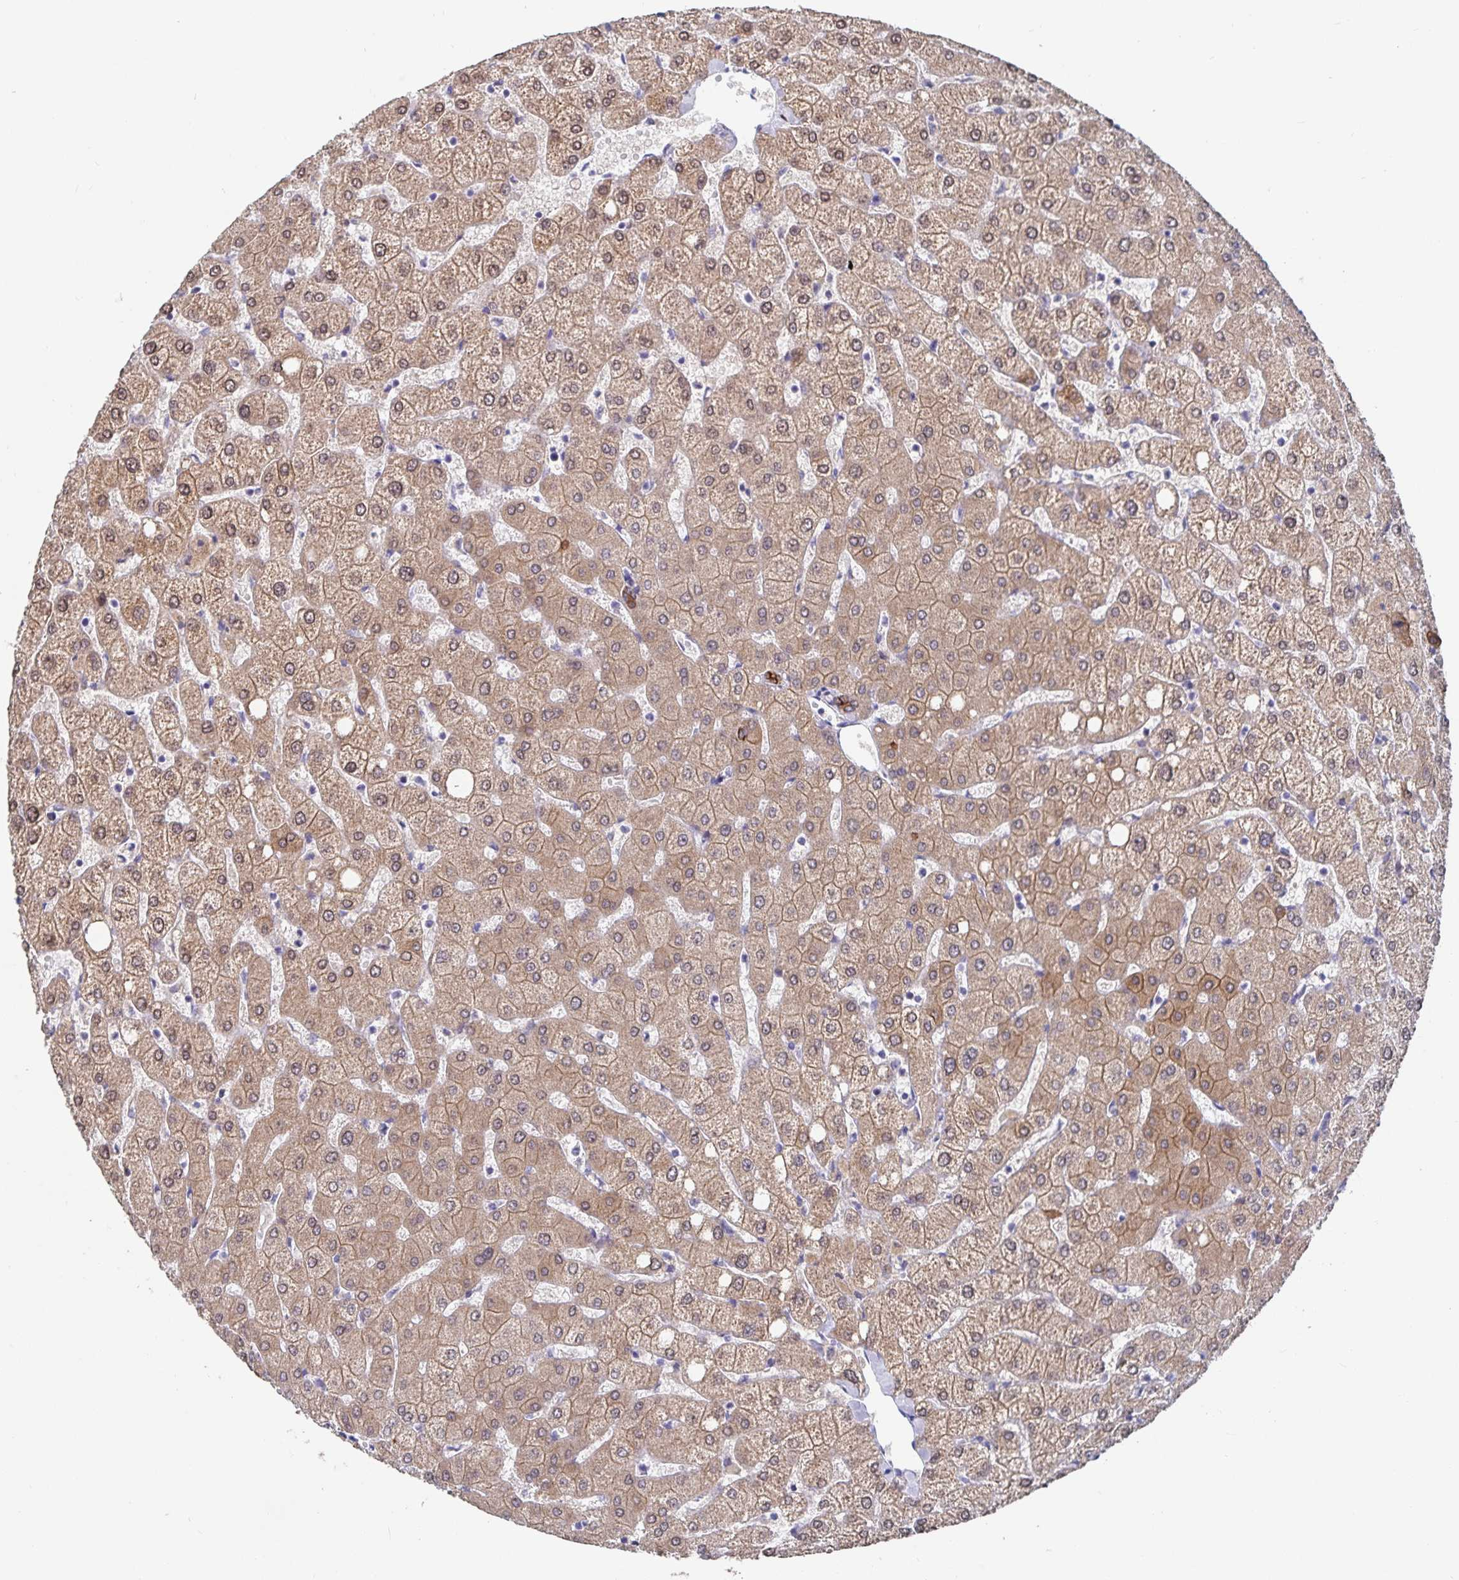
{"staining": {"intensity": "strong", "quantity": "25%-75%", "location": "cytoplasmic/membranous"}, "tissue": "liver", "cell_type": "Cholangiocytes", "image_type": "normal", "snomed": [{"axis": "morphology", "description": "Normal tissue, NOS"}, {"axis": "topography", "description": "Liver"}], "caption": "A photomicrograph showing strong cytoplasmic/membranous expression in about 25%-75% of cholangiocytes in benign liver, as visualized by brown immunohistochemical staining.", "gene": "ZIK1", "patient": {"sex": "female", "age": 54}}